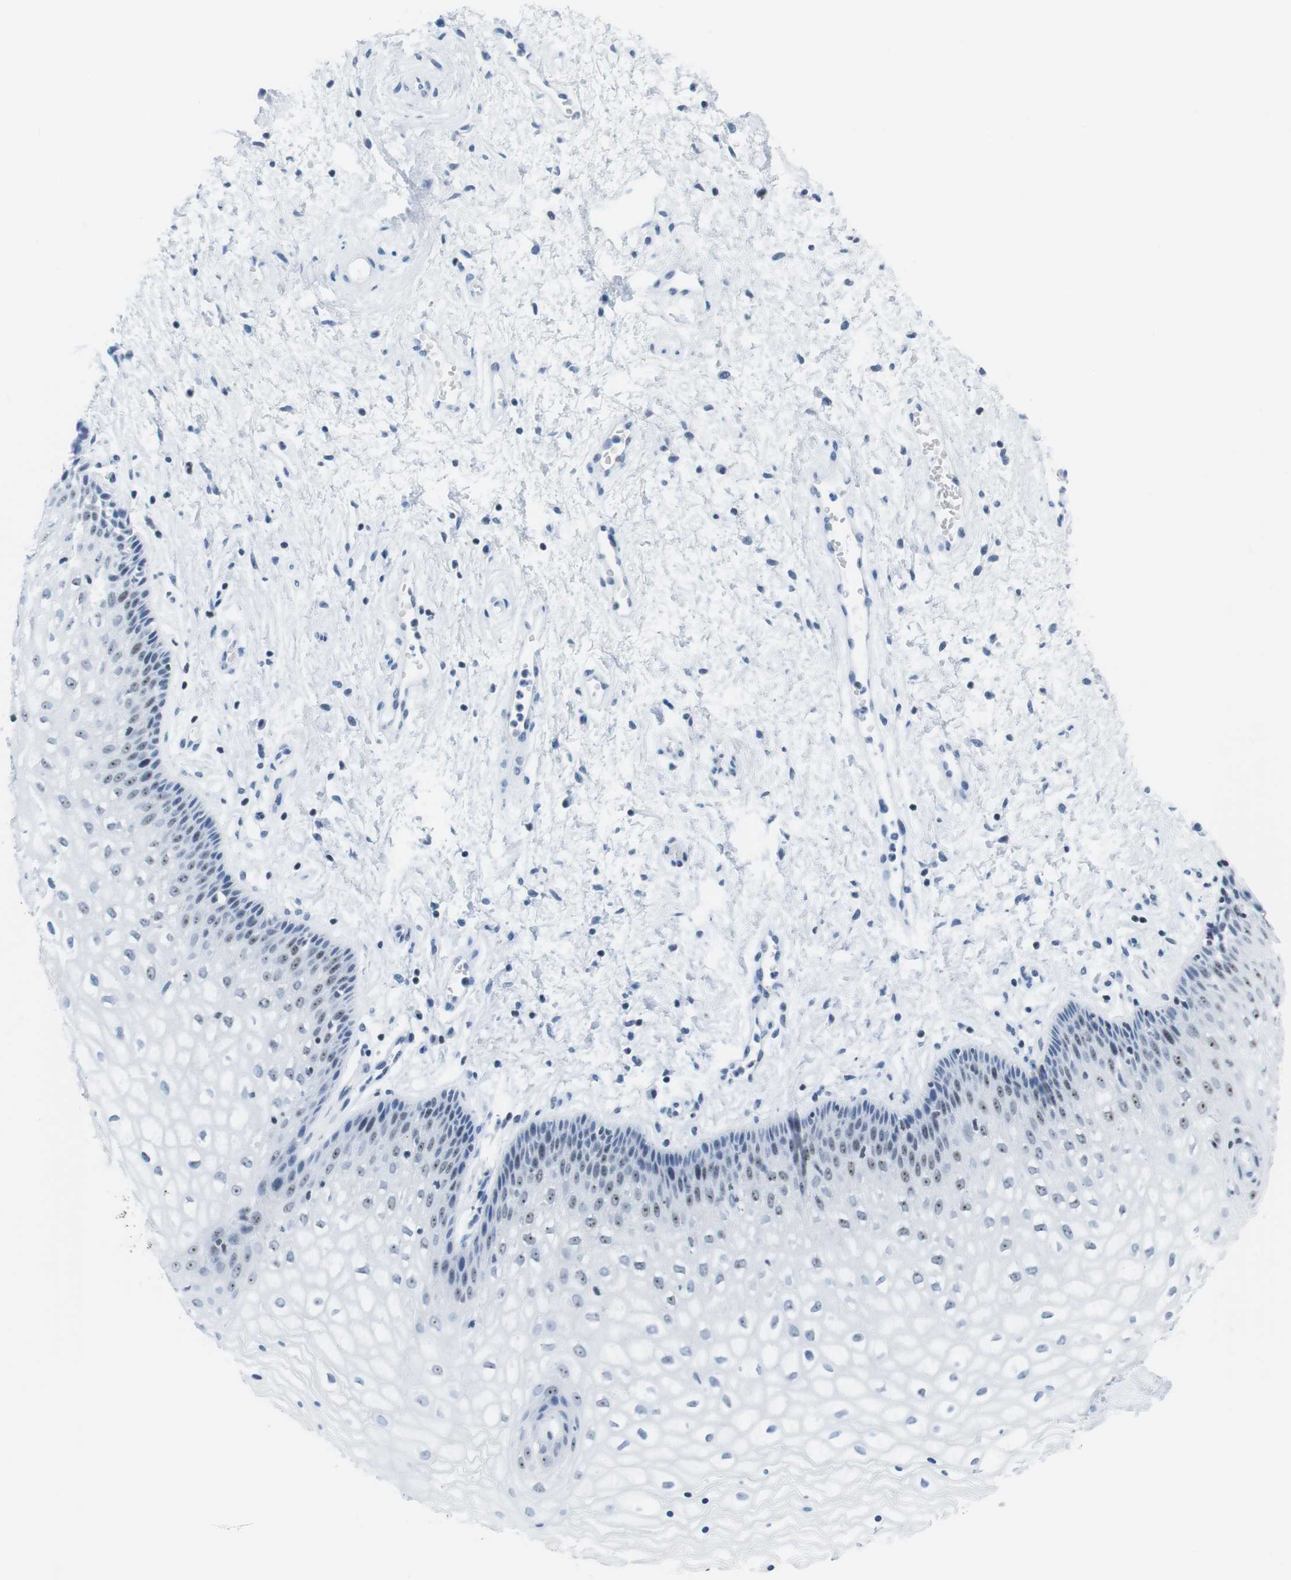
{"staining": {"intensity": "moderate", "quantity": "25%-75%", "location": "nuclear"}, "tissue": "vagina", "cell_type": "Squamous epithelial cells", "image_type": "normal", "snomed": [{"axis": "morphology", "description": "Normal tissue, NOS"}, {"axis": "topography", "description": "Vagina"}], "caption": "This histopathology image demonstrates benign vagina stained with immunohistochemistry (IHC) to label a protein in brown. The nuclear of squamous epithelial cells show moderate positivity for the protein. Nuclei are counter-stained blue.", "gene": "NIFK", "patient": {"sex": "female", "age": 34}}